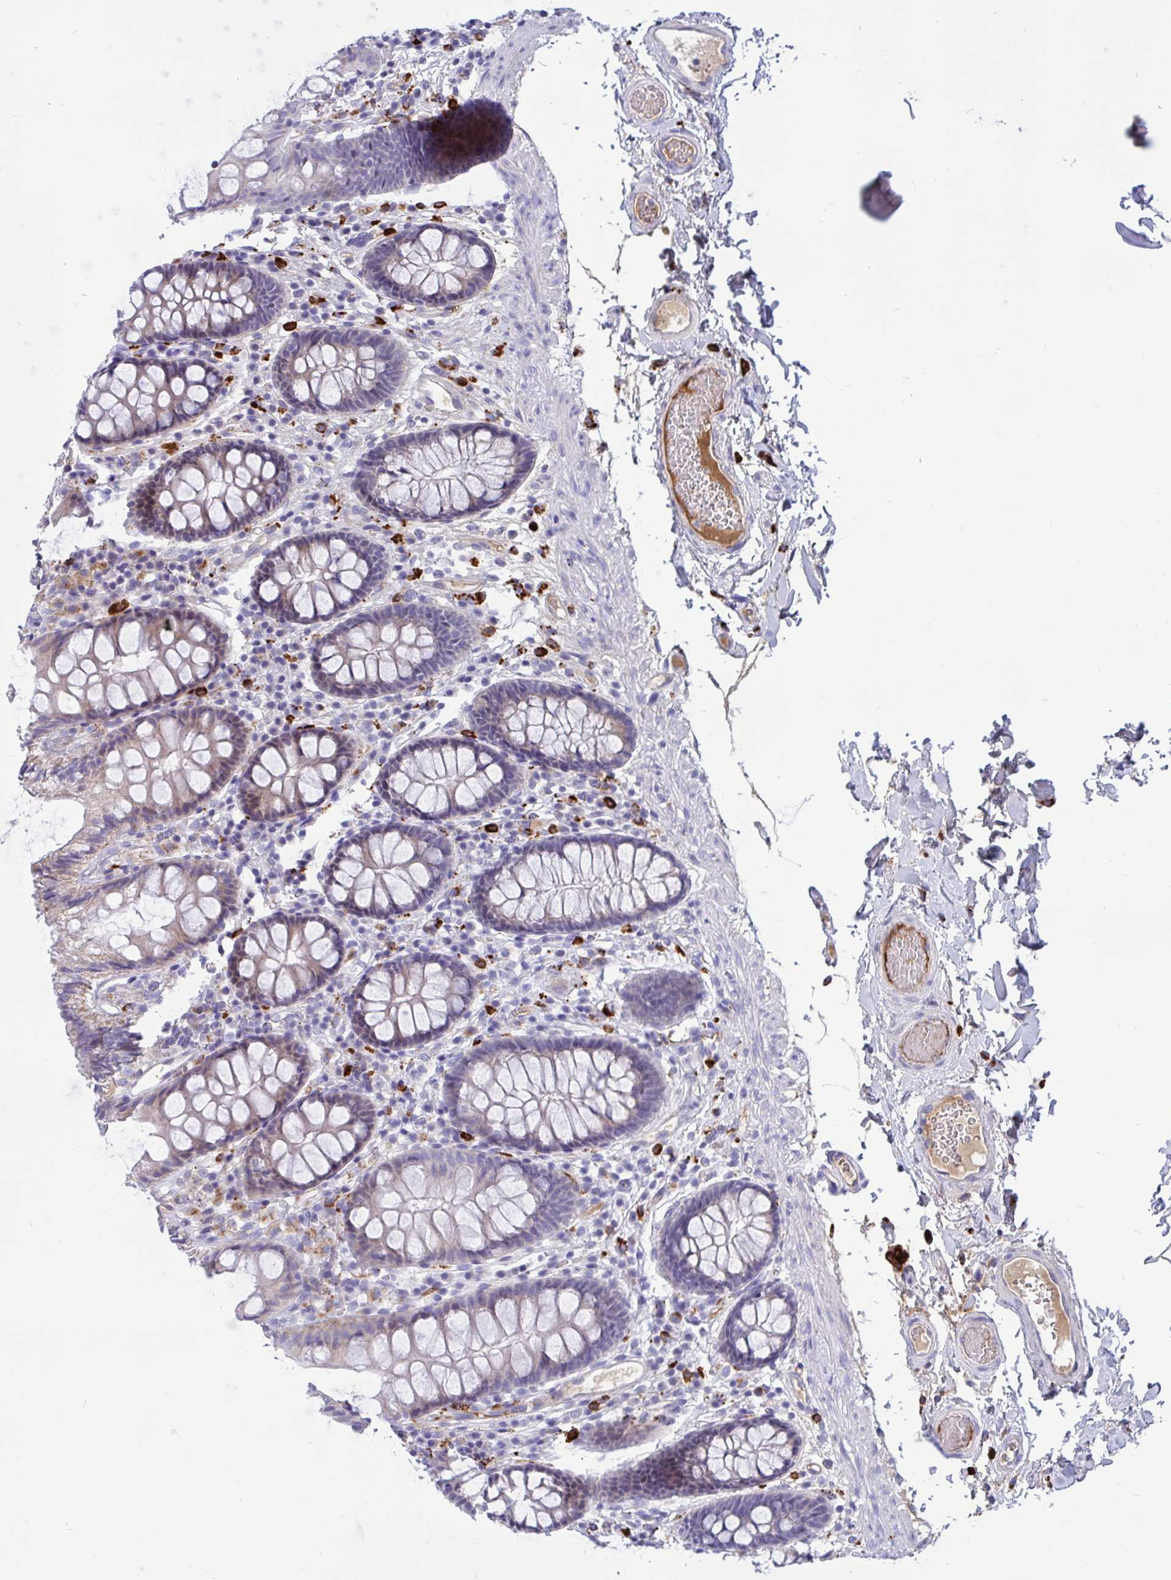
{"staining": {"intensity": "negative", "quantity": "none", "location": "none"}, "tissue": "colon", "cell_type": "Endothelial cells", "image_type": "normal", "snomed": [{"axis": "morphology", "description": "Normal tissue, NOS"}, {"axis": "topography", "description": "Colon"}], "caption": "DAB (3,3'-diaminobenzidine) immunohistochemical staining of unremarkable colon exhibits no significant staining in endothelial cells.", "gene": "FAM219B", "patient": {"sex": "male", "age": 84}}